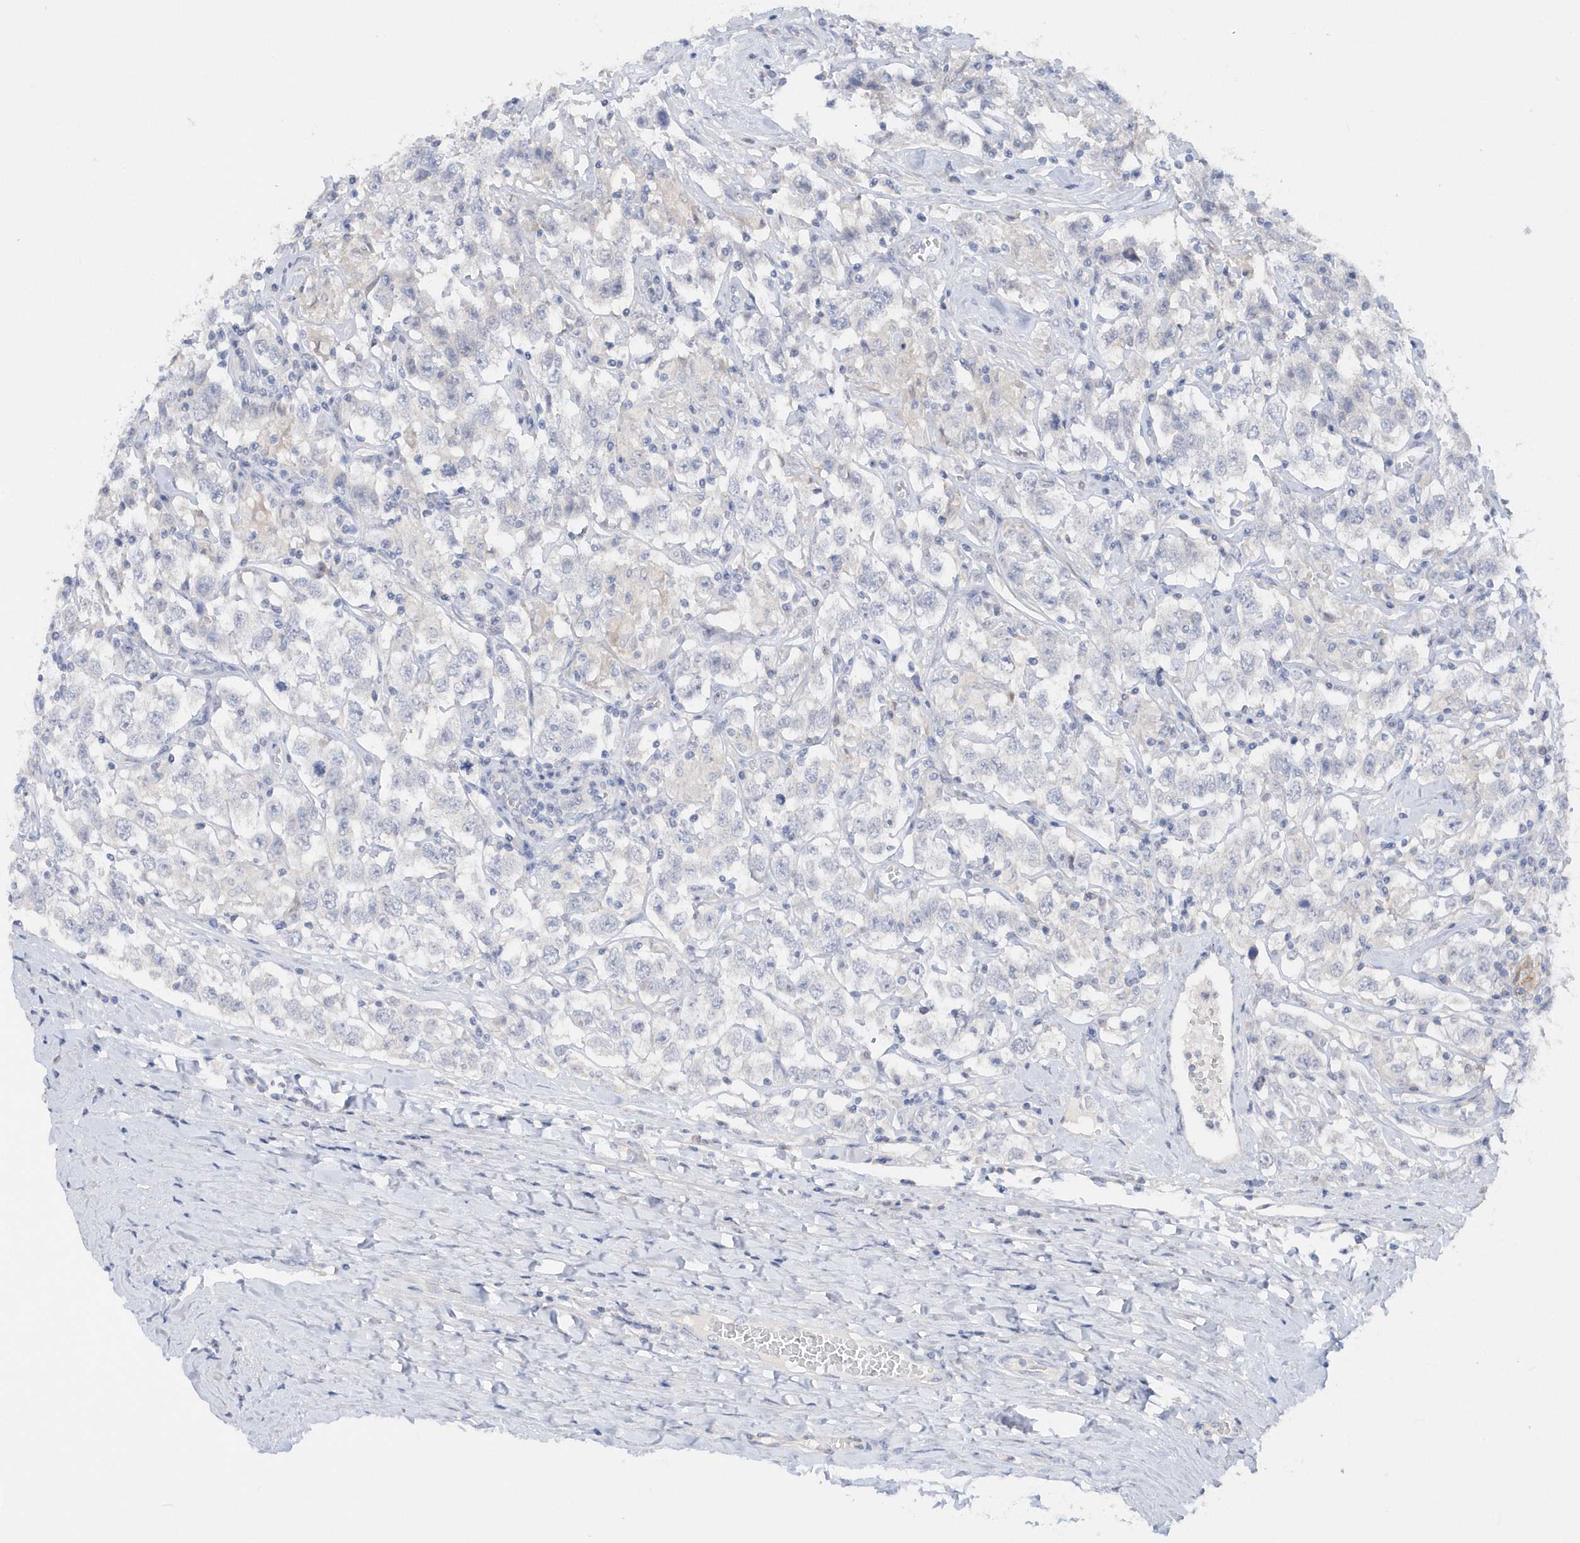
{"staining": {"intensity": "negative", "quantity": "none", "location": "none"}, "tissue": "testis cancer", "cell_type": "Tumor cells", "image_type": "cancer", "snomed": [{"axis": "morphology", "description": "Seminoma, NOS"}, {"axis": "topography", "description": "Testis"}], "caption": "Protein analysis of testis cancer exhibits no significant positivity in tumor cells.", "gene": "RPE", "patient": {"sex": "male", "age": 41}}